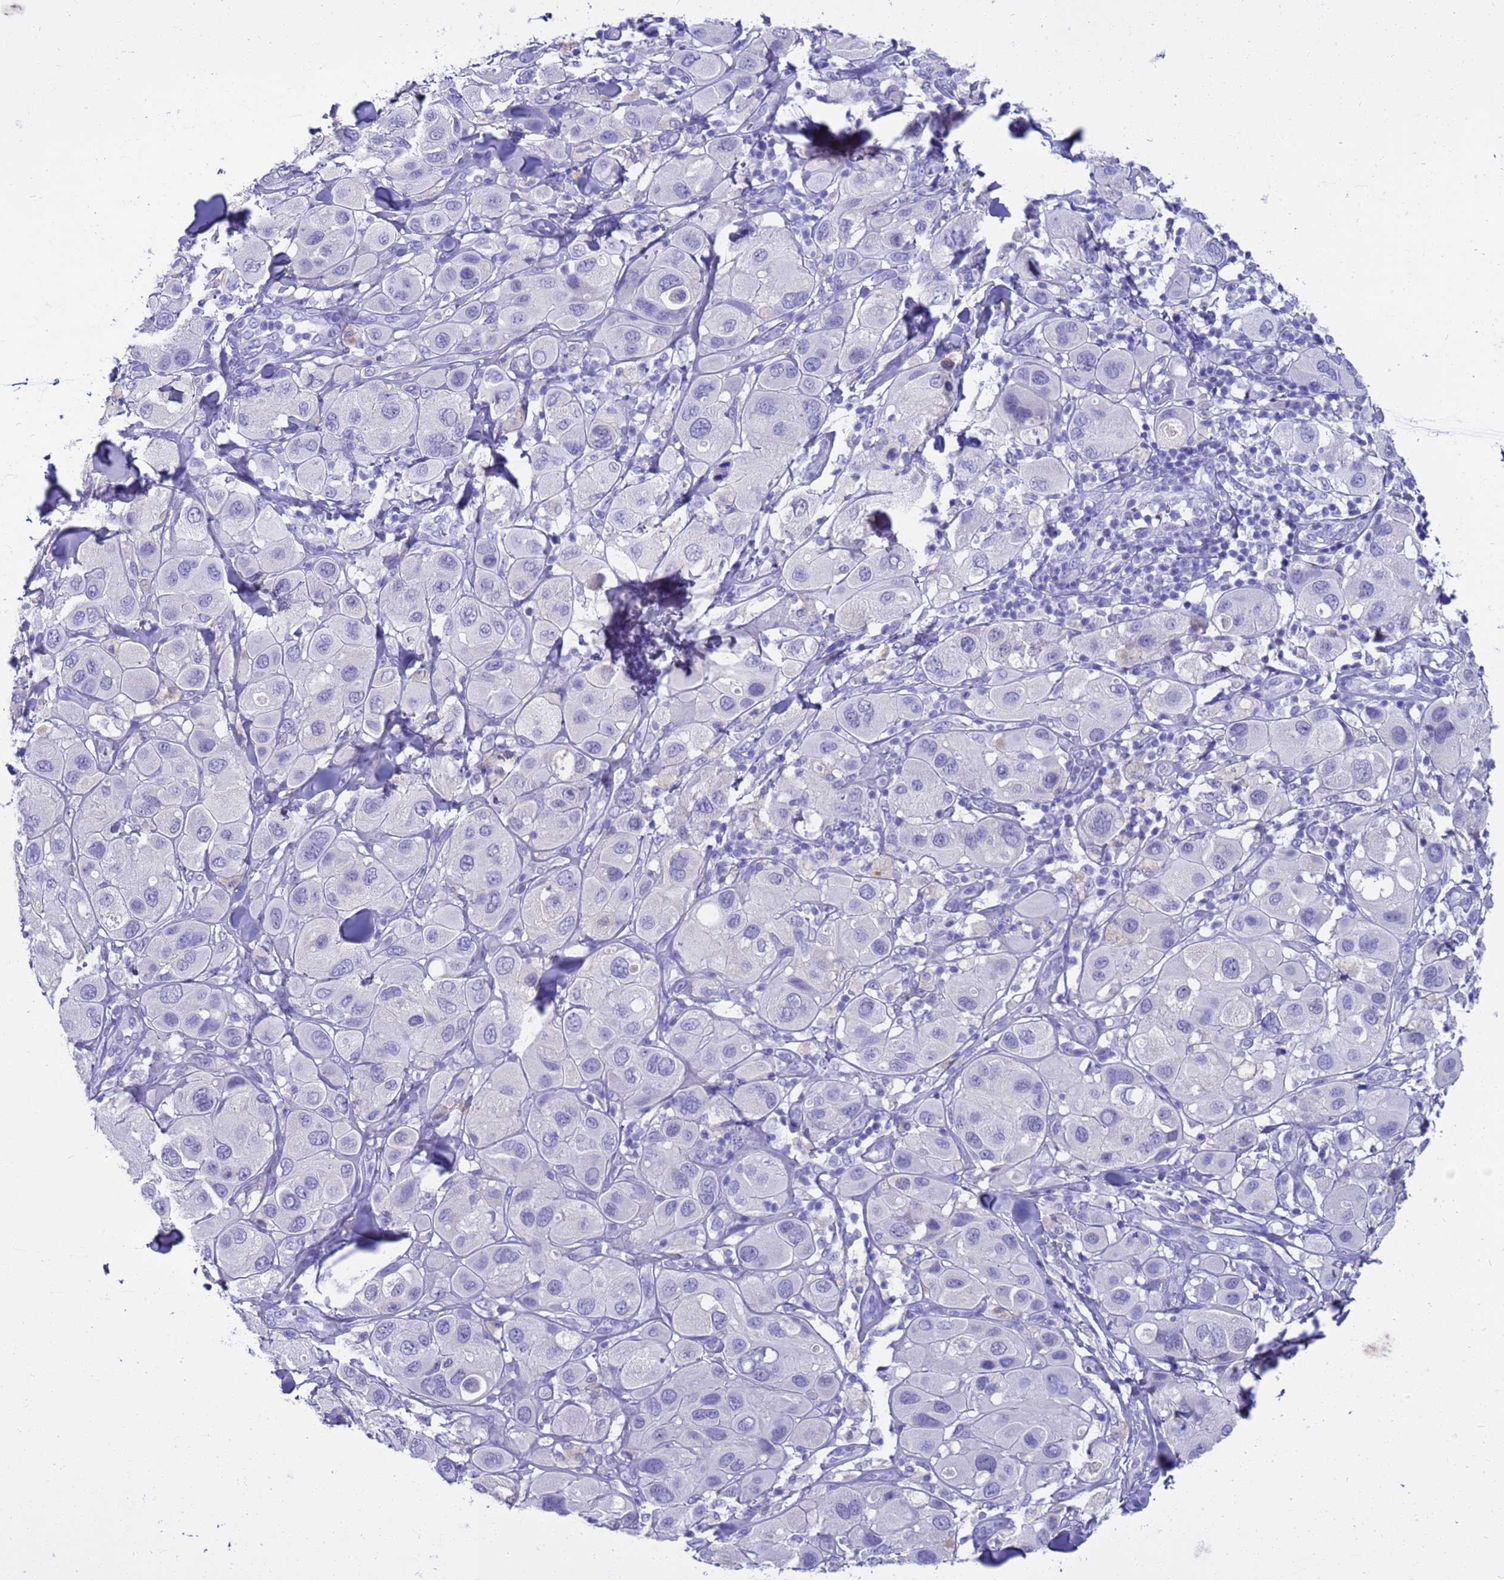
{"staining": {"intensity": "negative", "quantity": "none", "location": "none"}, "tissue": "melanoma", "cell_type": "Tumor cells", "image_type": "cancer", "snomed": [{"axis": "morphology", "description": "Malignant melanoma, Metastatic site"}, {"axis": "topography", "description": "Skin"}], "caption": "DAB immunohistochemical staining of malignant melanoma (metastatic site) reveals no significant positivity in tumor cells.", "gene": "SYCN", "patient": {"sex": "male", "age": 41}}